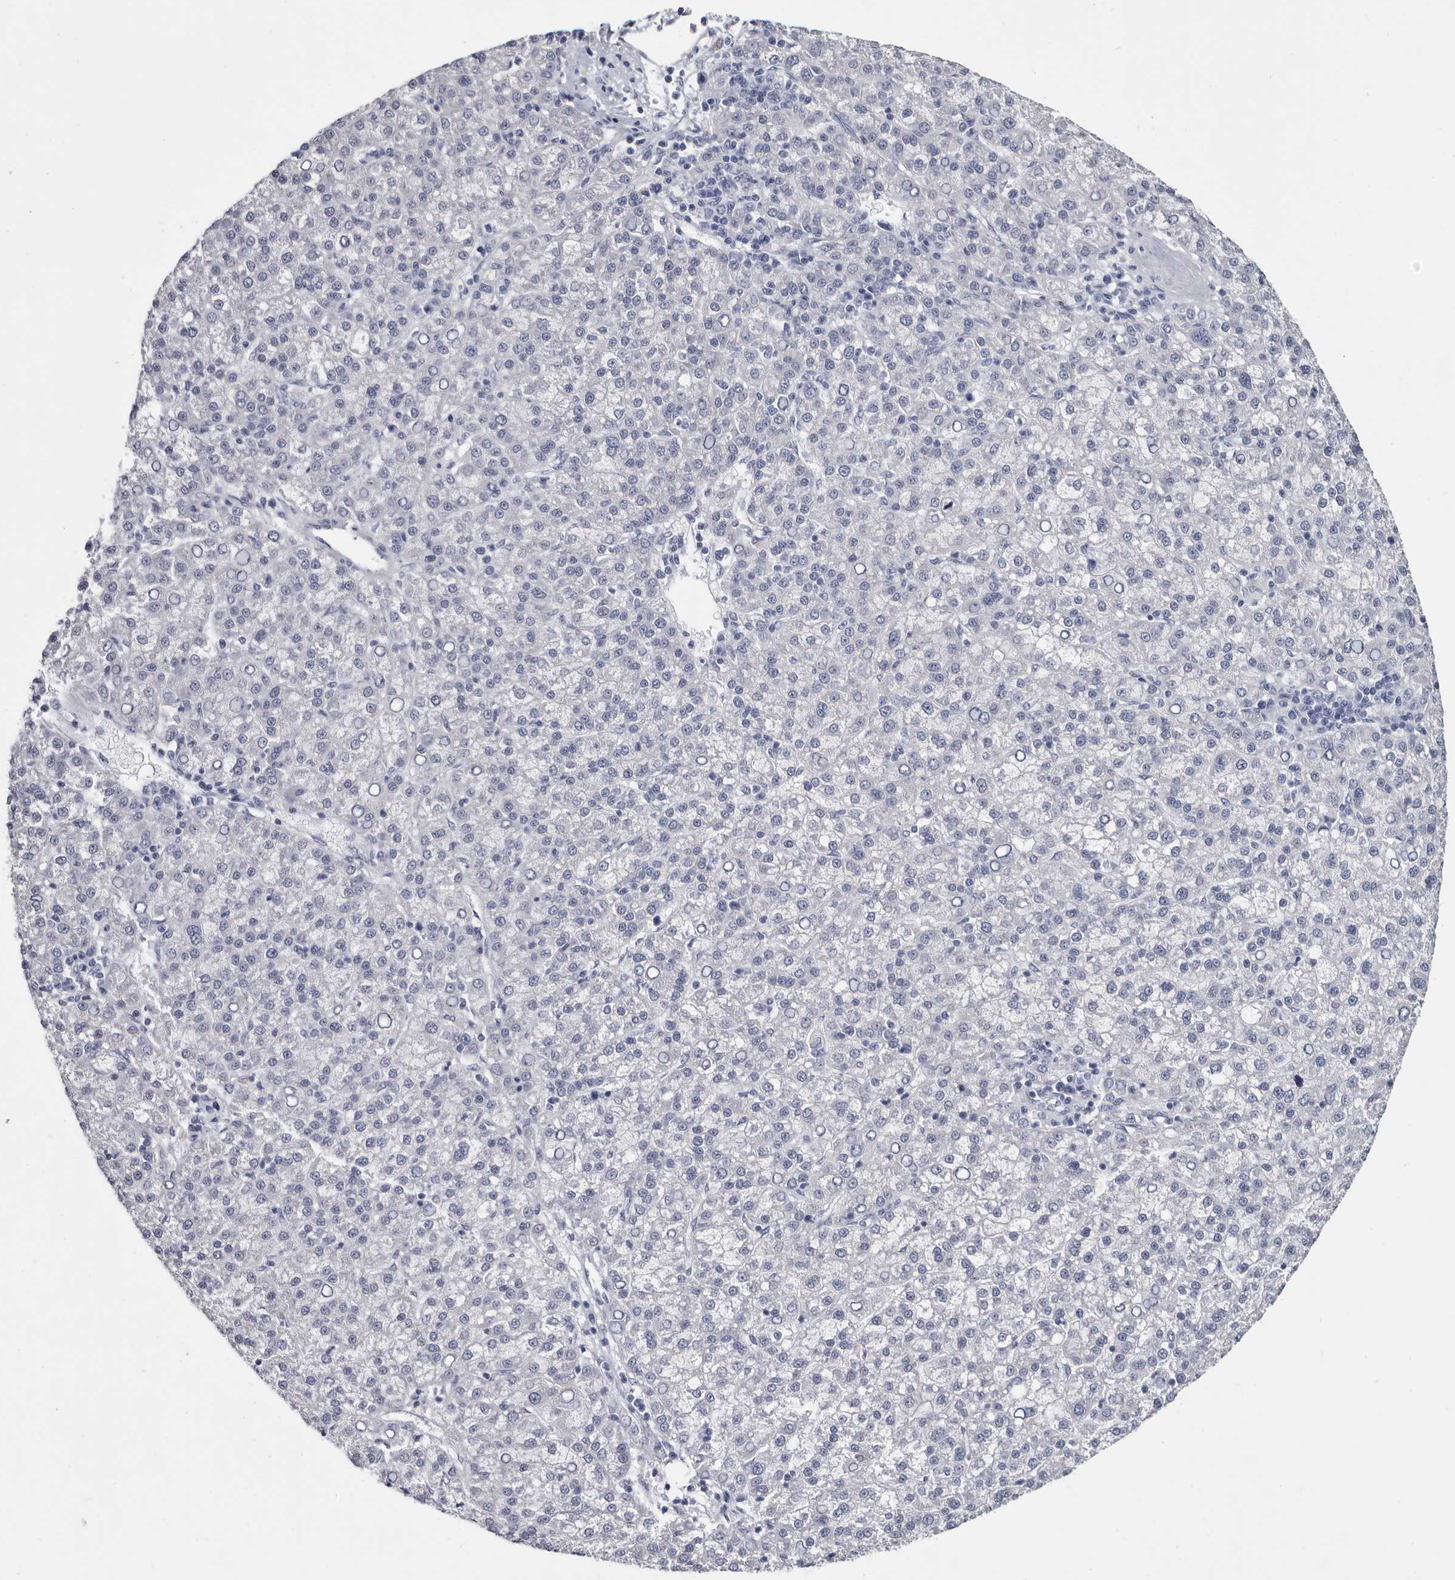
{"staining": {"intensity": "negative", "quantity": "none", "location": "none"}, "tissue": "liver cancer", "cell_type": "Tumor cells", "image_type": "cancer", "snomed": [{"axis": "morphology", "description": "Carcinoma, Hepatocellular, NOS"}, {"axis": "topography", "description": "Liver"}], "caption": "Tumor cells show no significant positivity in liver hepatocellular carcinoma.", "gene": "WRAP73", "patient": {"sex": "female", "age": 58}}